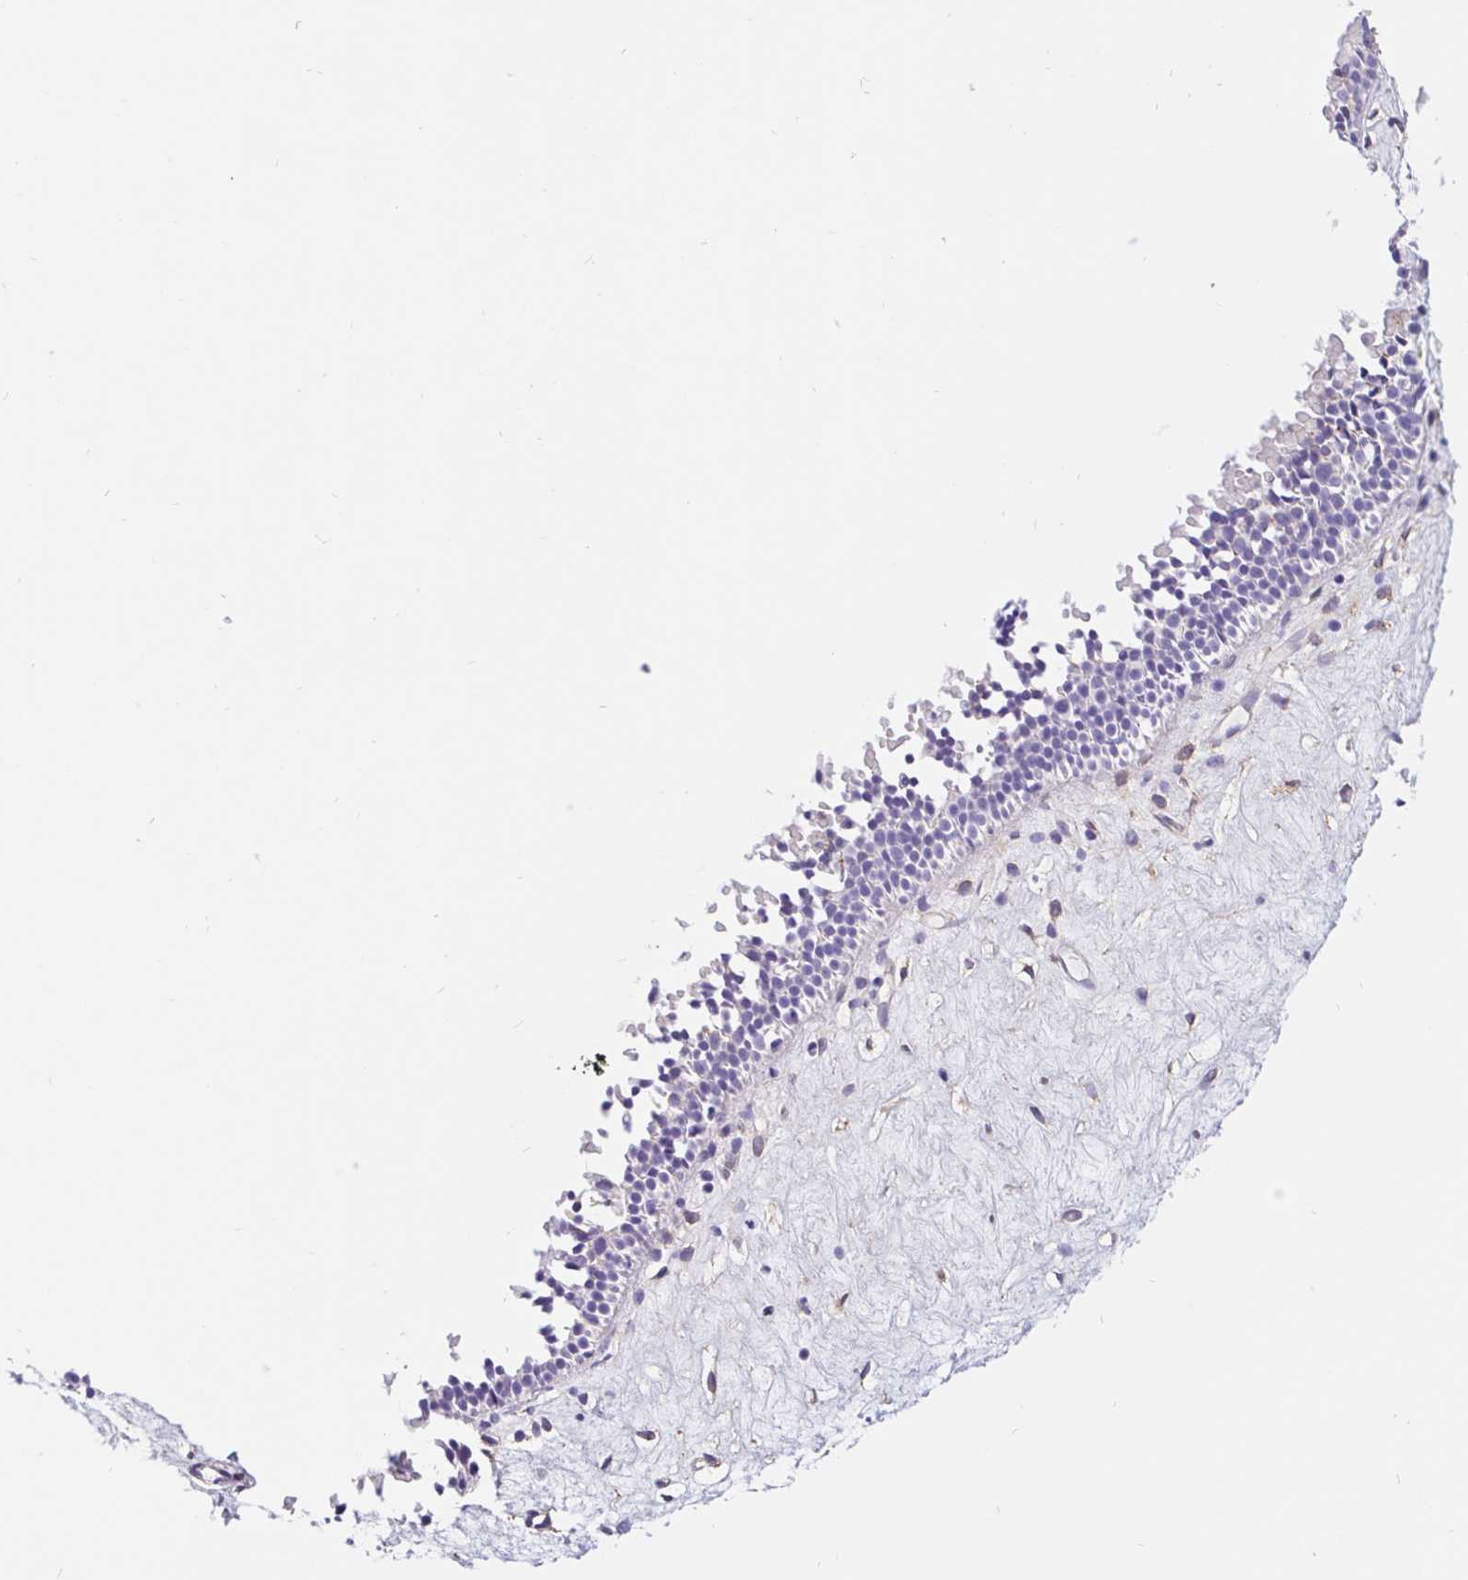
{"staining": {"intensity": "weak", "quantity": "<25%", "location": "cytoplasmic/membranous"}, "tissue": "nasopharynx", "cell_type": "Respiratory epithelial cells", "image_type": "normal", "snomed": [{"axis": "morphology", "description": "Normal tissue, NOS"}, {"axis": "topography", "description": "Nasopharynx"}], "caption": "Immunohistochemical staining of normal human nasopharynx displays no significant expression in respiratory epithelial cells. (DAB immunohistochemistry visualized using brightfield microscopy, high magnification).", "gene": "LIMCH1", "patient": {"sex": "male", "age": 69}}